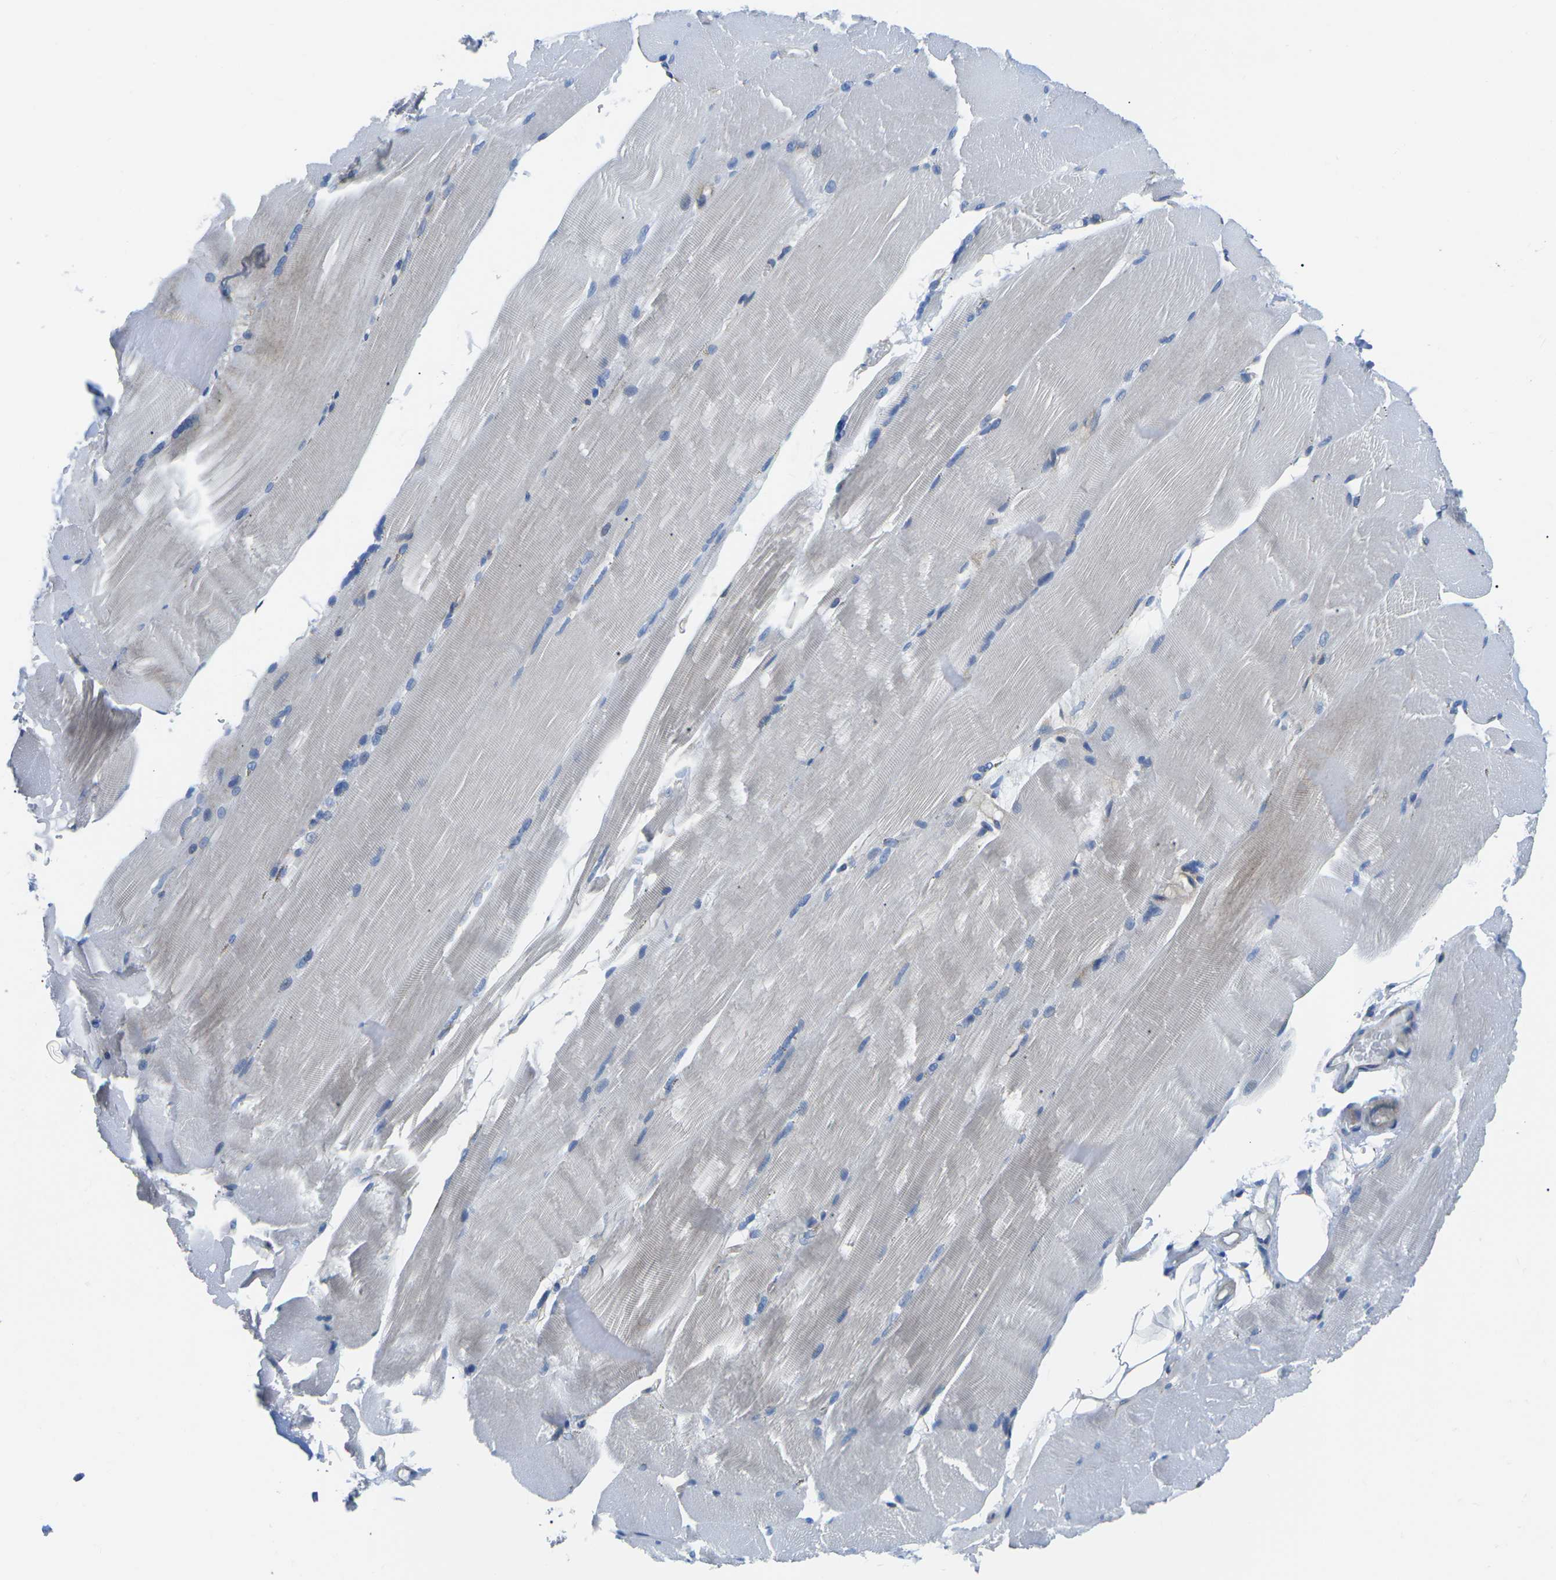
{"staining": {"intensity": "negative", "quantity": "none", "location": "none"}, "tissue": "skeletal muscle", "cell_type": "Myocytes", "image_type": "normal", "snomed": [{"axis": "morphology", "description": "Normal tissue, NOS"}, {"axis": "topography", "description": "Skin"}, {"axis": "topography", "description": "Skeletal muscle"}], "caption": "Immunohistochemistry of normal human skeletal muscle demonstrates no expression in myocytes.", "gene": "DLG1", "patient": {"sex": "male", "age": 83}}